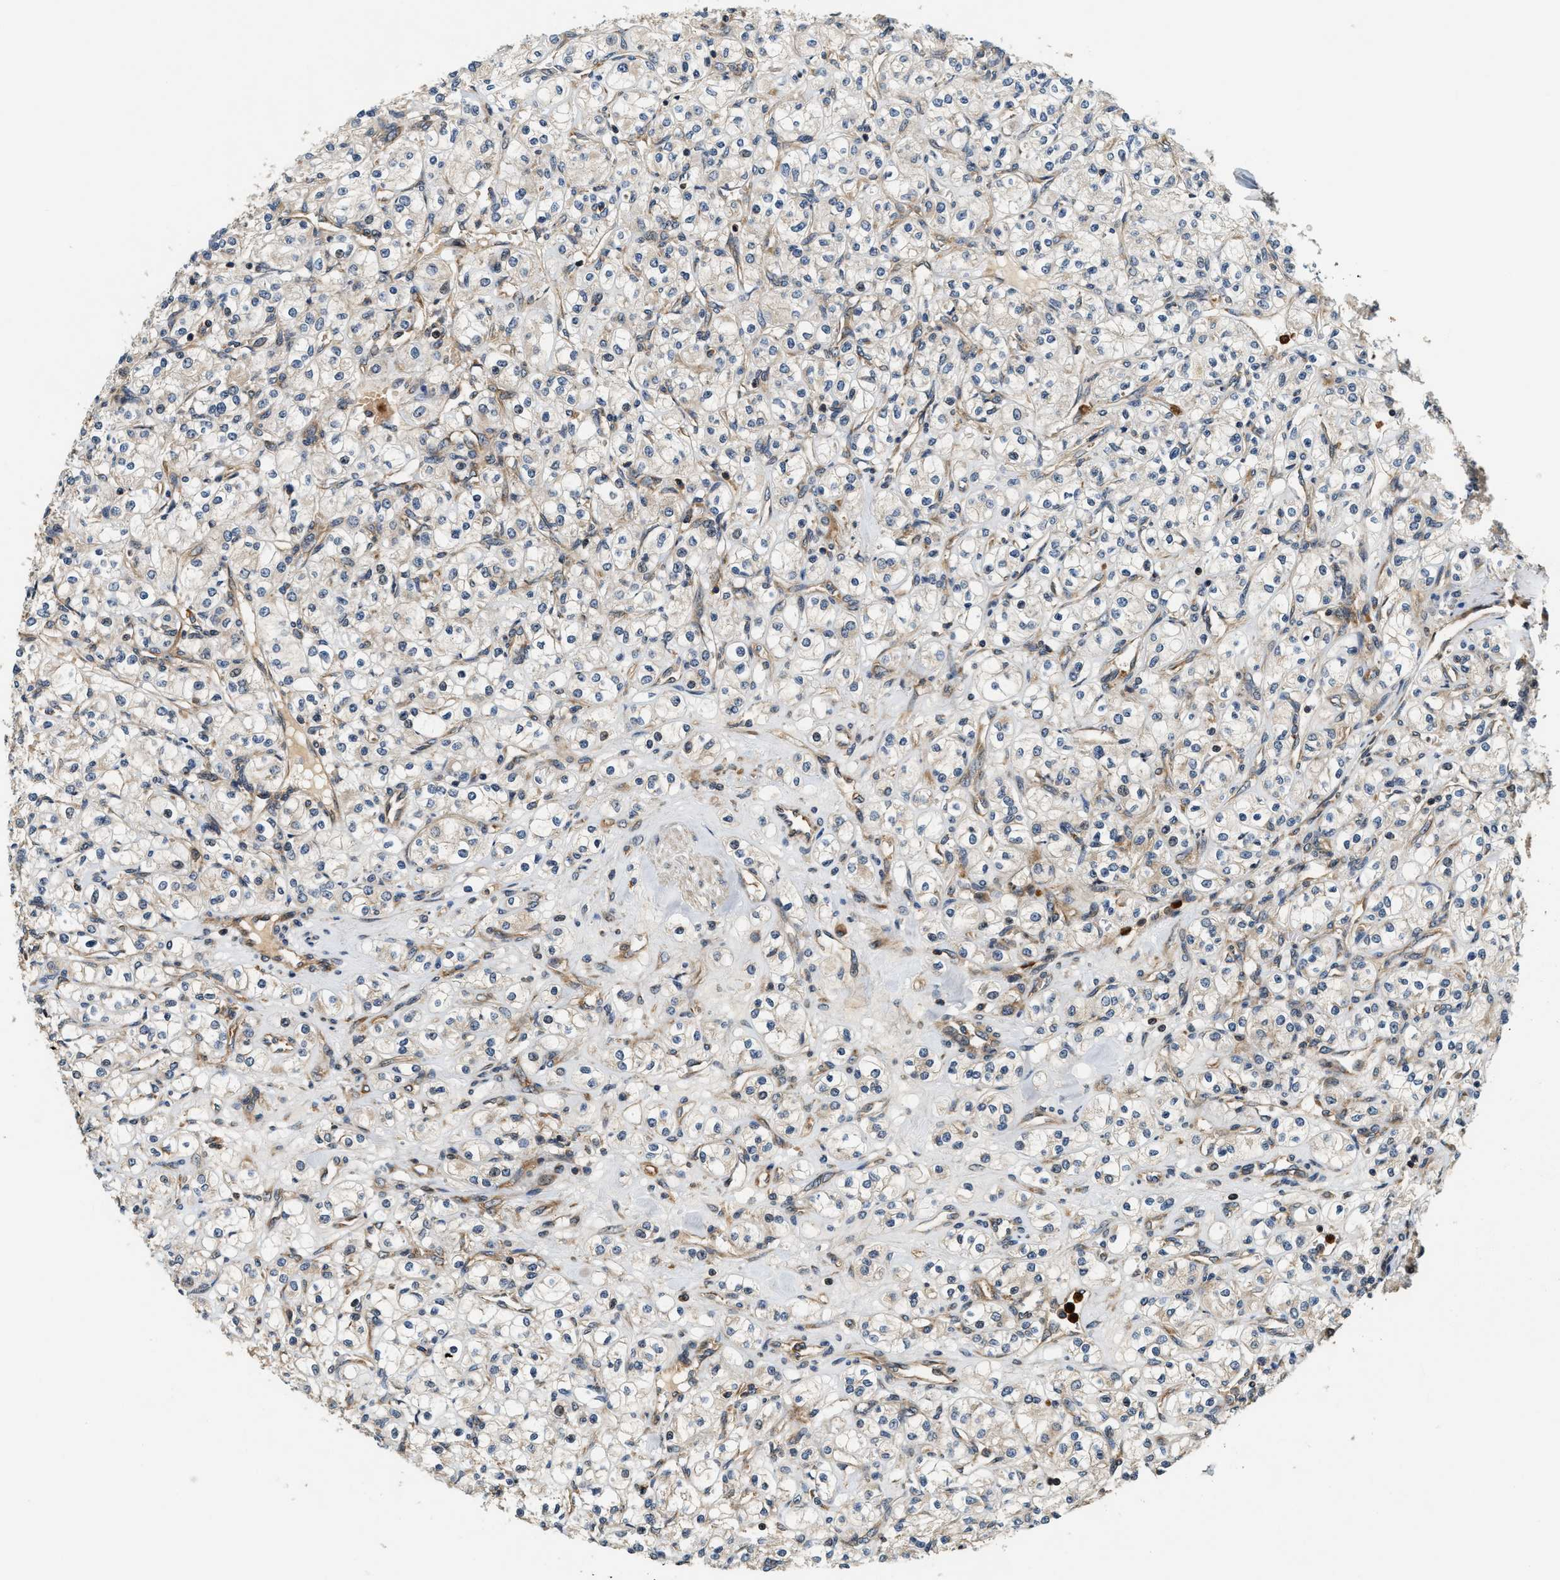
{"staining": {"intensity": "weak", "quantity": "<25%", "location": "cytoplasmic/membranous"}, "tissue": "renal cancer", "cell_type": "Tumor cells", "image_type": "cancer", "snomed": [{"axis": "morphology", "description": "Adenocarcinoma, NOS"}, {"axis": "topography", "description": "Kidney"}], "caption": "Immunohistochemistry (IHC) of human renal cancer exhibits no positivity in tumor cells. (DAB (3,3'-diaminobenzidine) IHC, high magnification).", "gene": "SAMD9", "patient": {"sex": "male", "age": 77}}